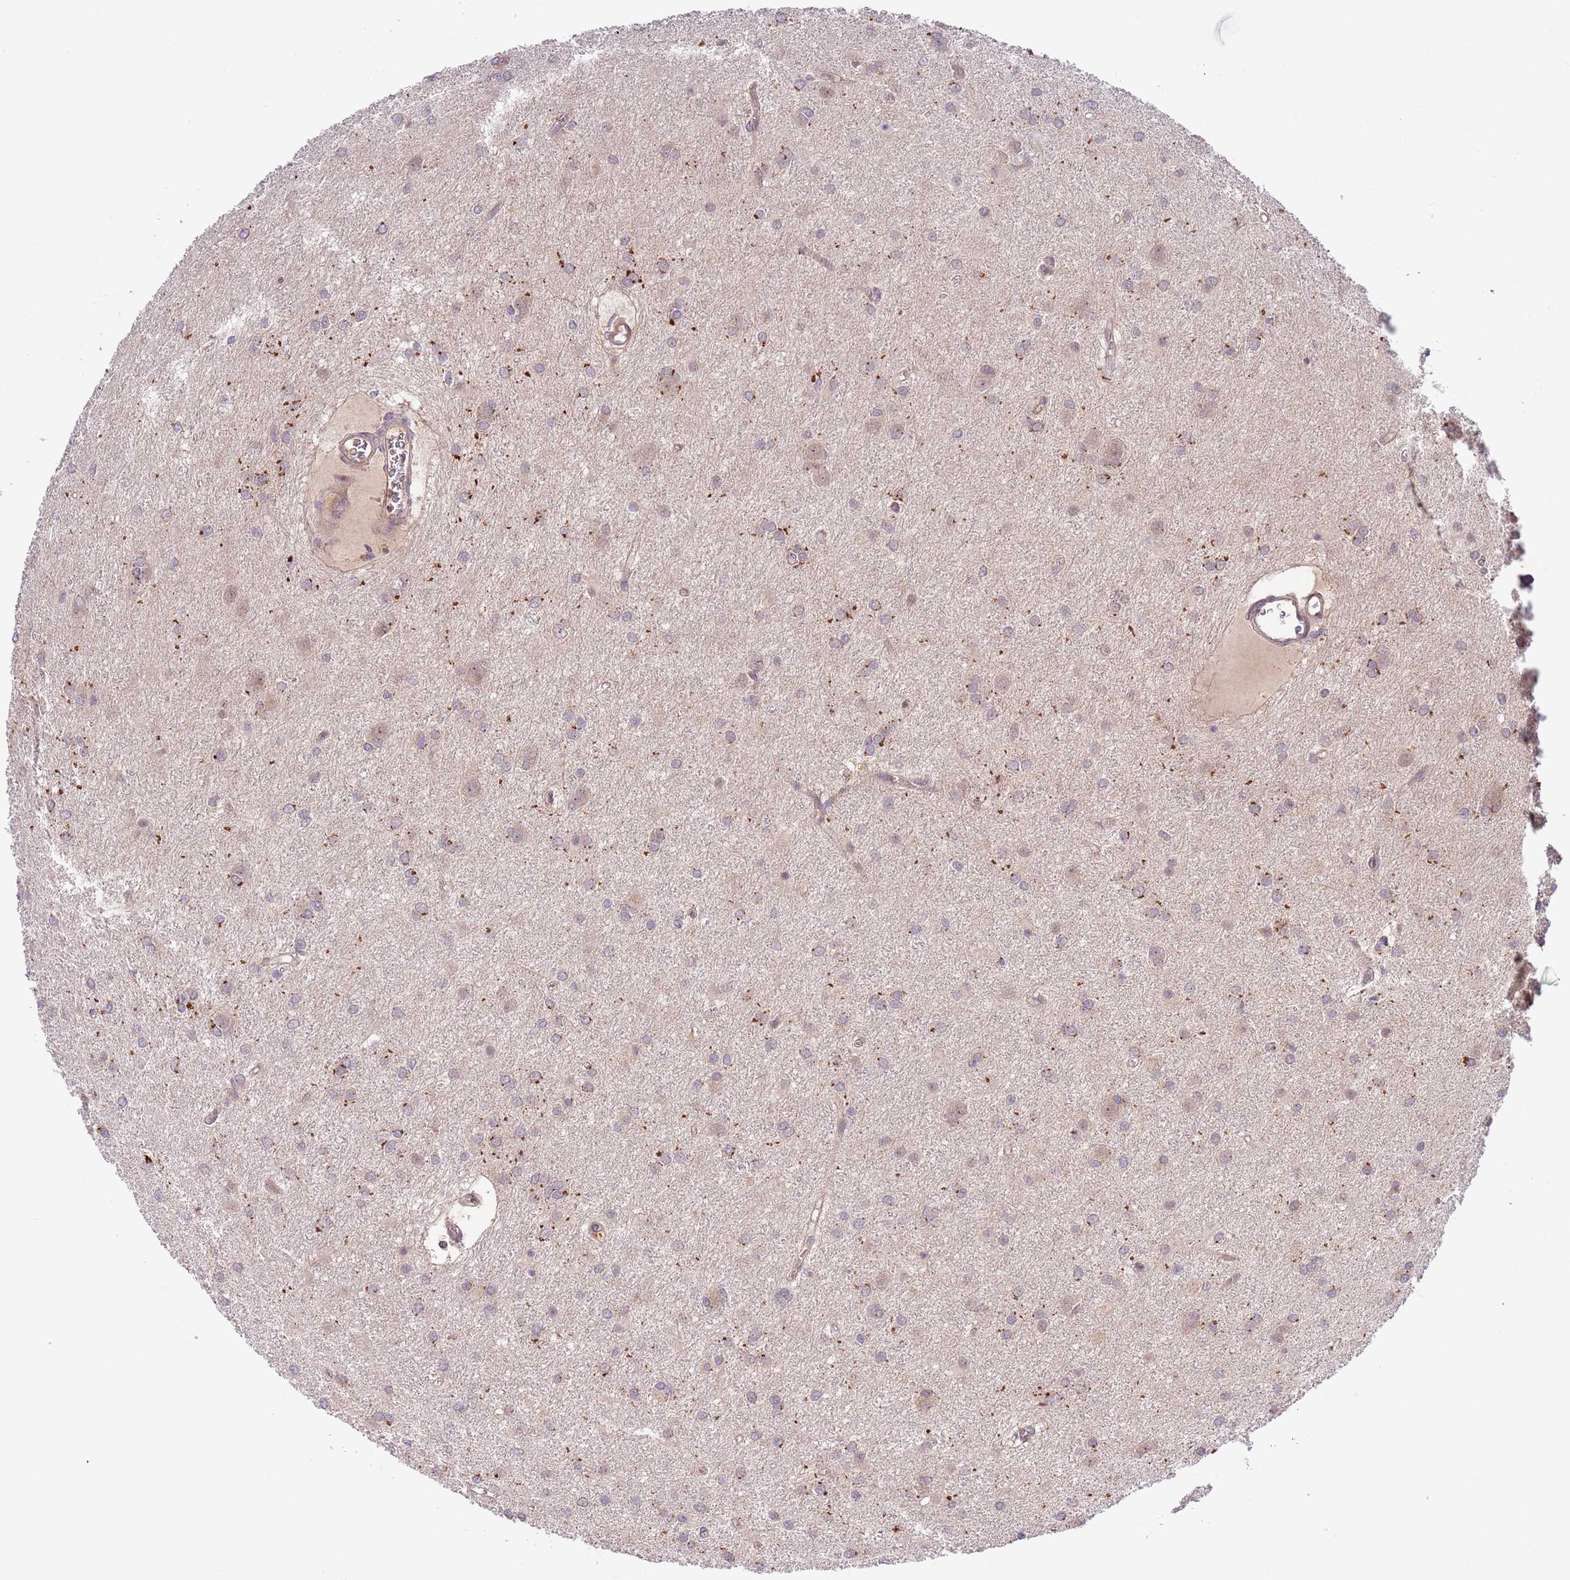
{"staining": {"intensity": "moderate", "quantity": "<25%", "location": "cytoplasmic/membranous"}, "tissue": "glioma", "cell_type": "Tumor cells", "image_type": "cancer", "snomed": [{"axis": "morphology", "description": "Glioma, malignant, High grade"}, {"axis": "topography", "description": "Brain"}], "caption": "DAB immunohistochemical staining of glioma displays moderate cytoplasmic/membranous protein staining in approximately <25% of tumor cells.", "gene": "PRR16", "patient": {"sex": "female", "age": 50}}